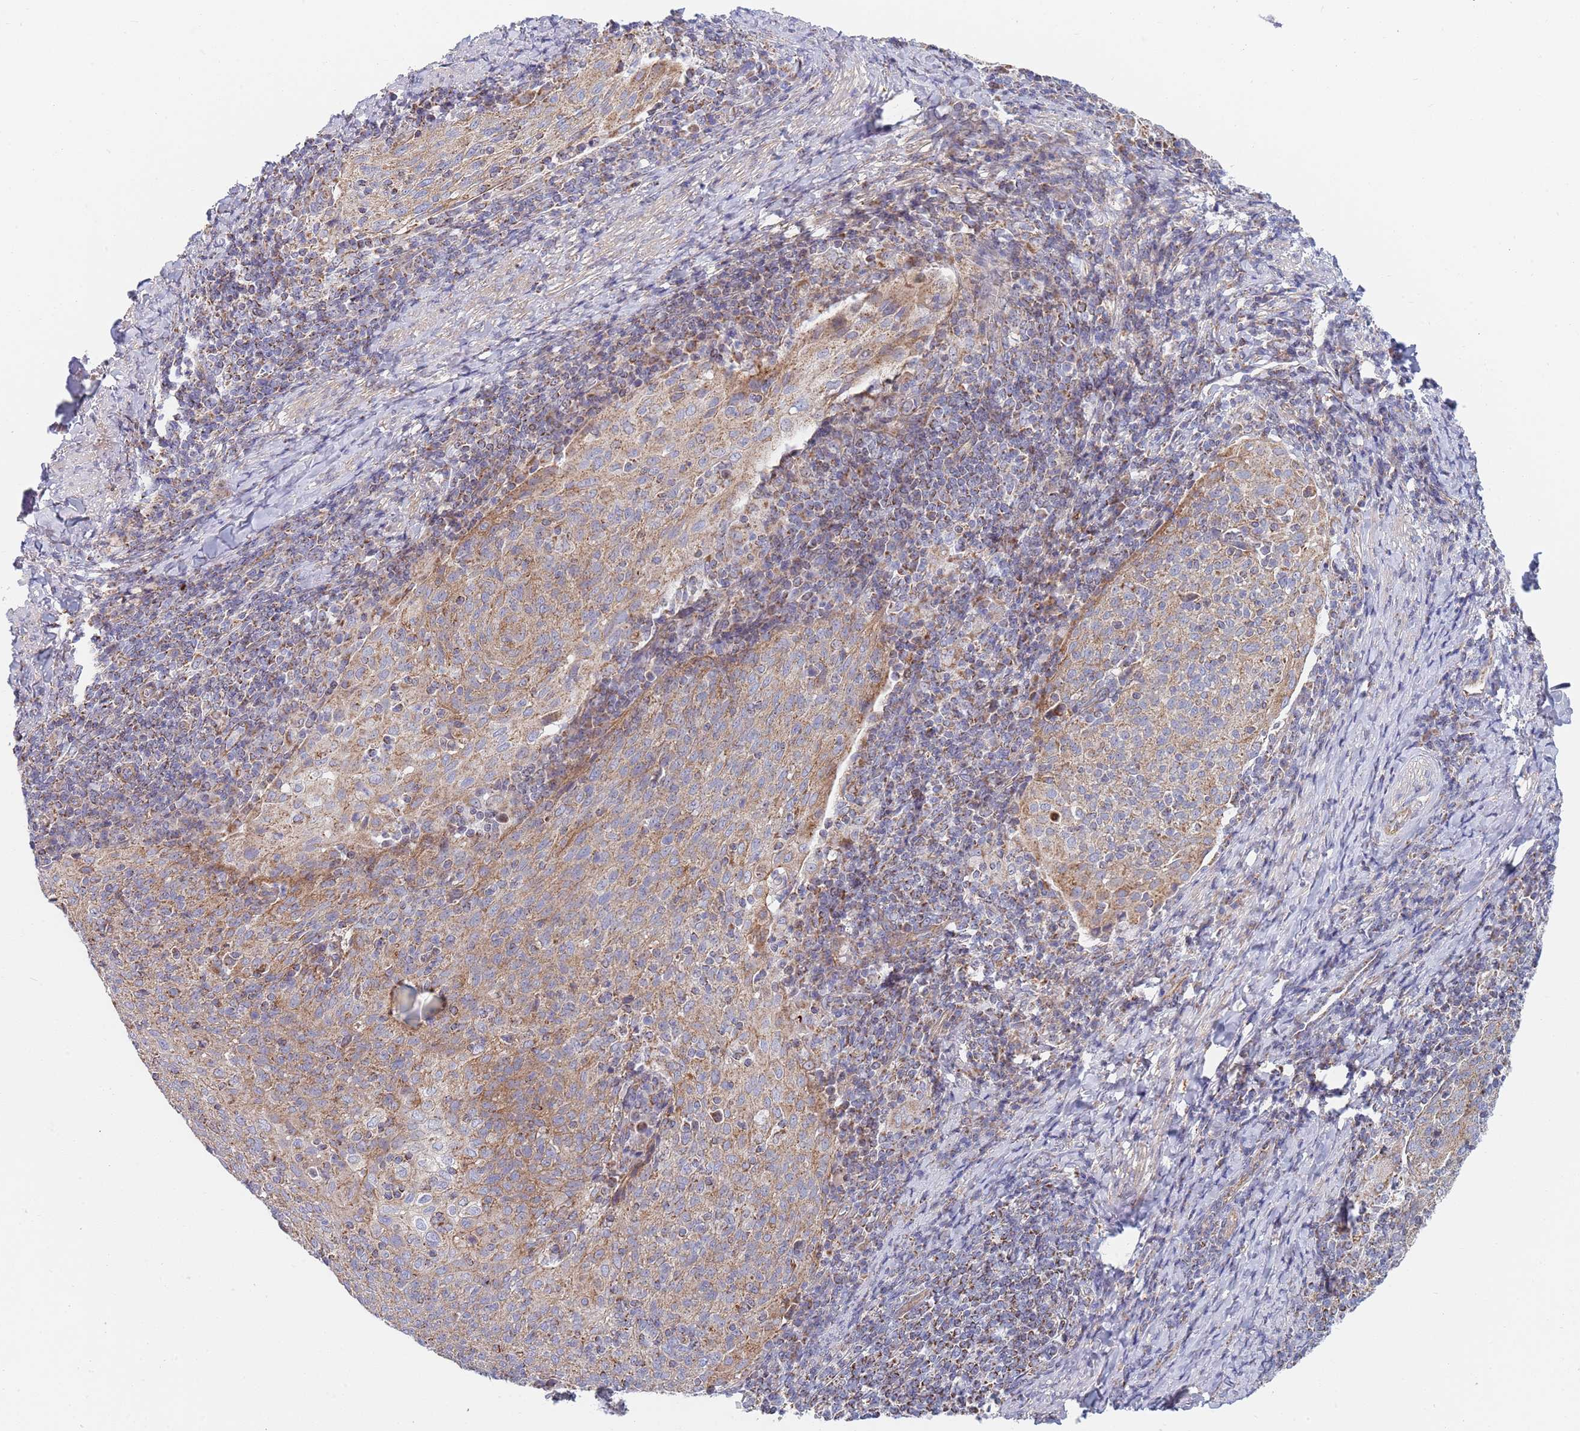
{"staining": {"intensity": "moderate", "quantity": "25%-75%", "location": "cytoplasmic/membranous"}, "tissue": "cervical cancer", "cell_type": "Tumor cells", "image_type": "cancer", "snomed": [{"axis": "morphology", "description": "Squamous cell carcinoma, NOS"}, {"axis": "topography", "description": "Cervix"}], "caption": "A high-resolution photomicrograph shows IHC staining of cervical cancer (squamous cell carcinoma), which displays moderate cytoplasmic/membranous staining in about 25%-75% of tumor cells. (Stains: DAB in brown, nuclei in blue, Microscopy: brightfield microscopy at high magnification).", "gene": "PWWP3A", "patient": {"sex": "female", "age": 52}}